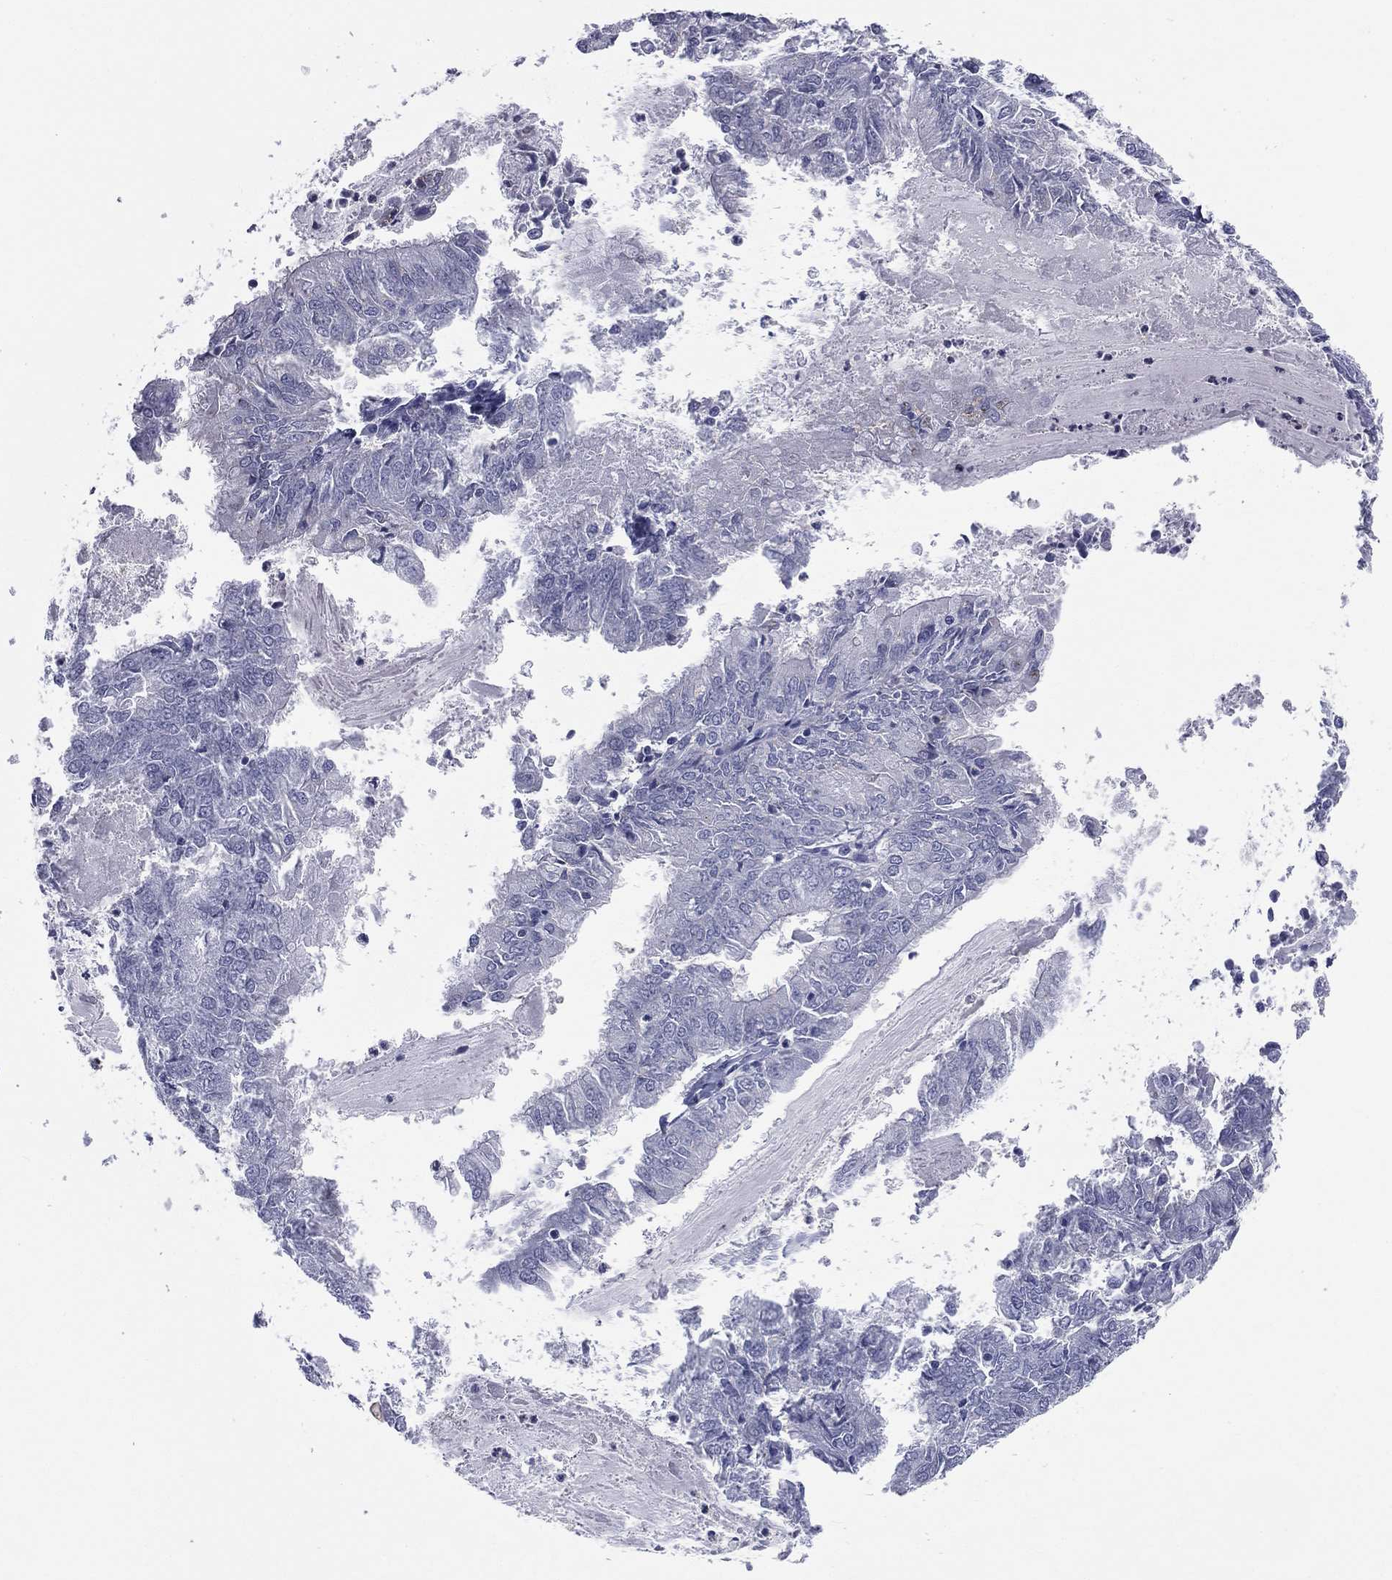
{"staining": {"intensity": "negative", "quantity": "none", "location": "none"}, "tissue": "endometrial cancer", "cell_type": "Tumor cells", "image_type": "cancer", "snomed": [{"axis": "morphology", "description": "Adenocarcinoma, NOS"}, {"axis": "topography", "description": "Endometrium"}], "caption": "The micrograph shows no significant positivity in tumor cells of endometrial cancer.", "gene": "MLN", "patient": {"sex": "female", "age": 57}}